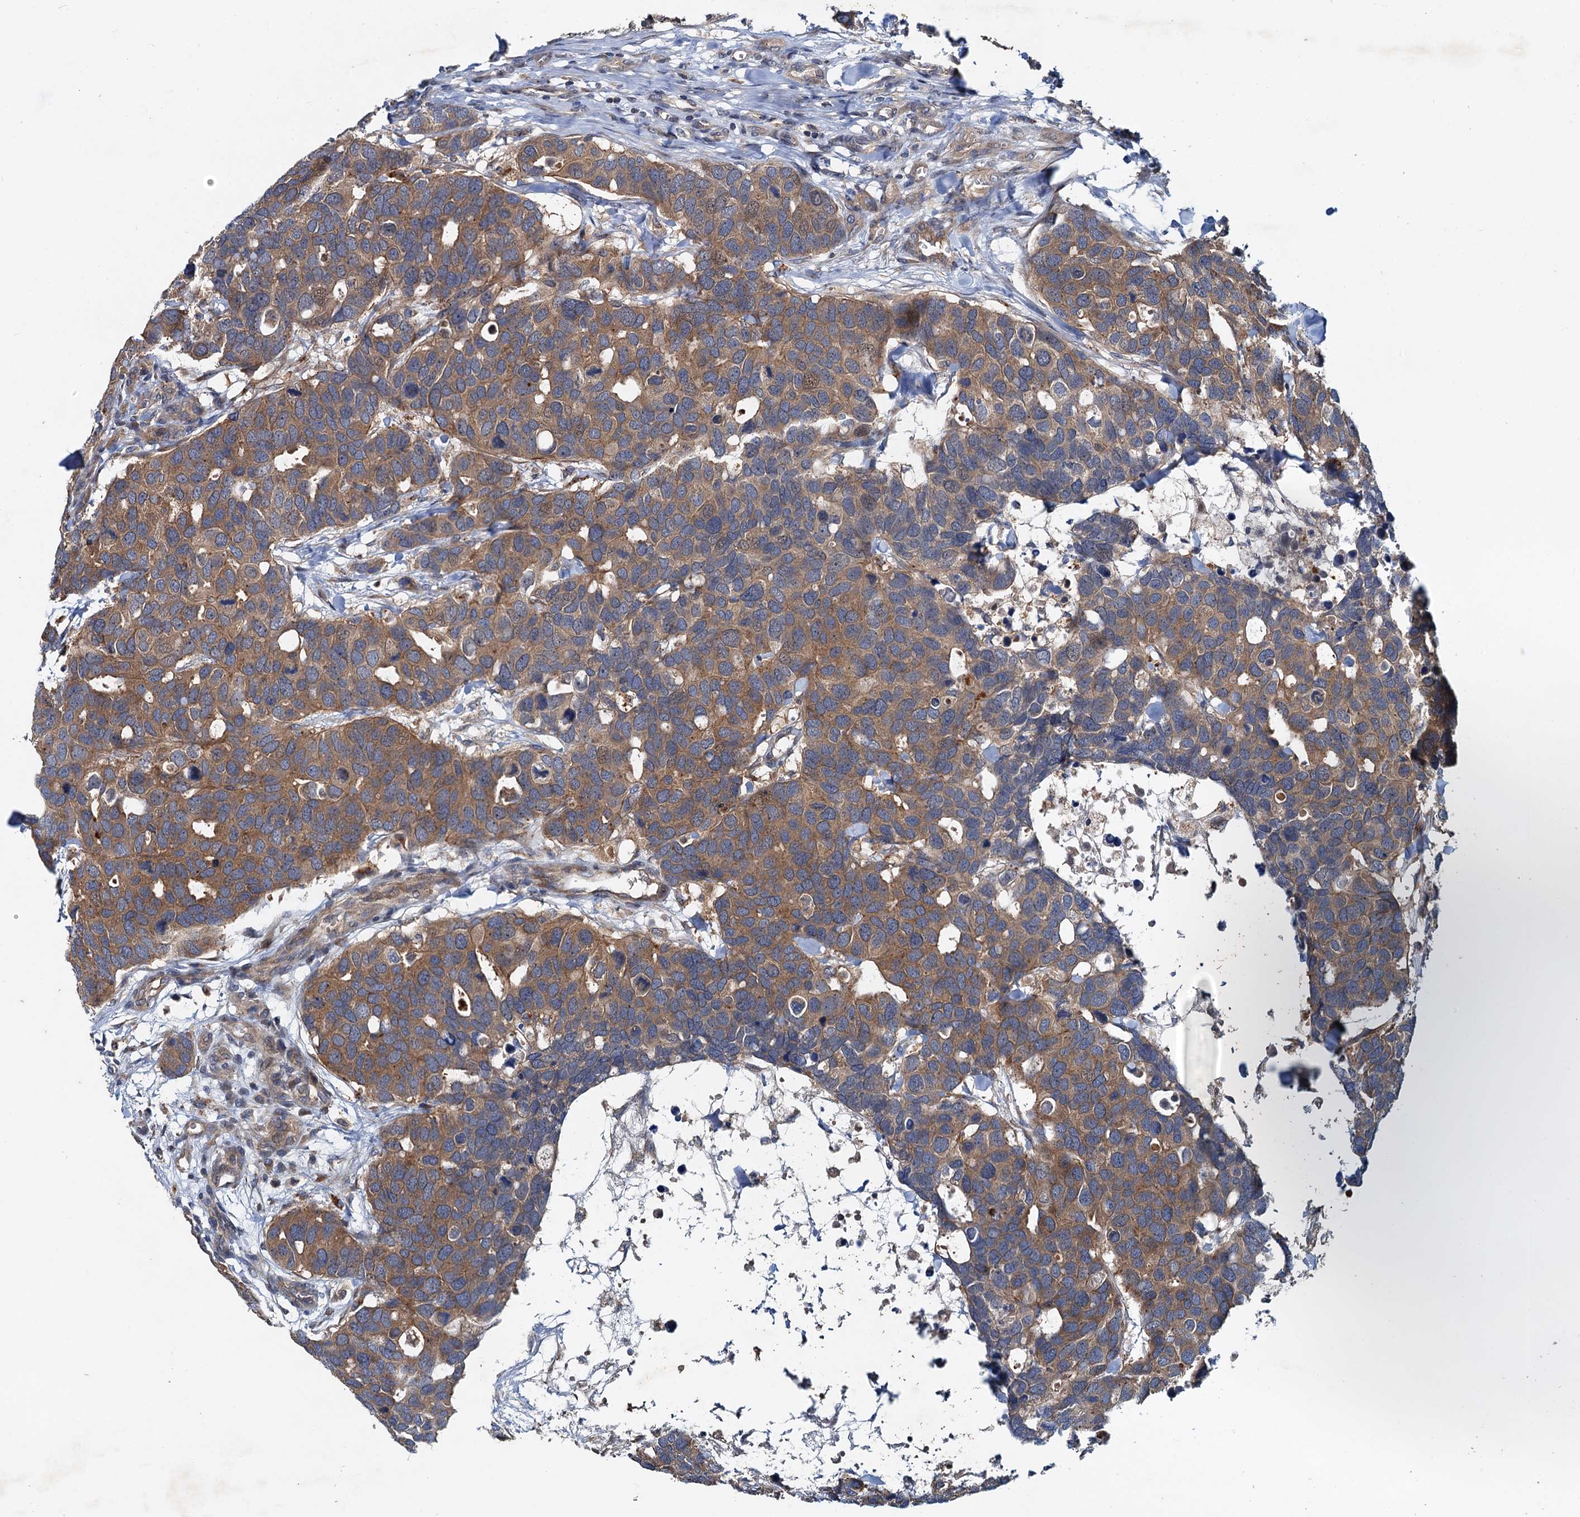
{"staining": {"intensity": "moderate", "quantity": ">75%", "location": "cytoplasmic/membranous"}, "tissue": "breast cancer", "cell_type": "Tumor cells", "image_type": "cancer", "snomed": [{"axis": "morphology", "description": "Duct carcinoma"}, {"axis": "topography", "description": "Breast"}], "caption": "Moderate cytoplasmic/membranous protein expression is seen in approximately >75% of tumor cells in breast intraductal carcinoma.", "gene": "EFL1", "patient": {"sex": "female", "age": 83}}